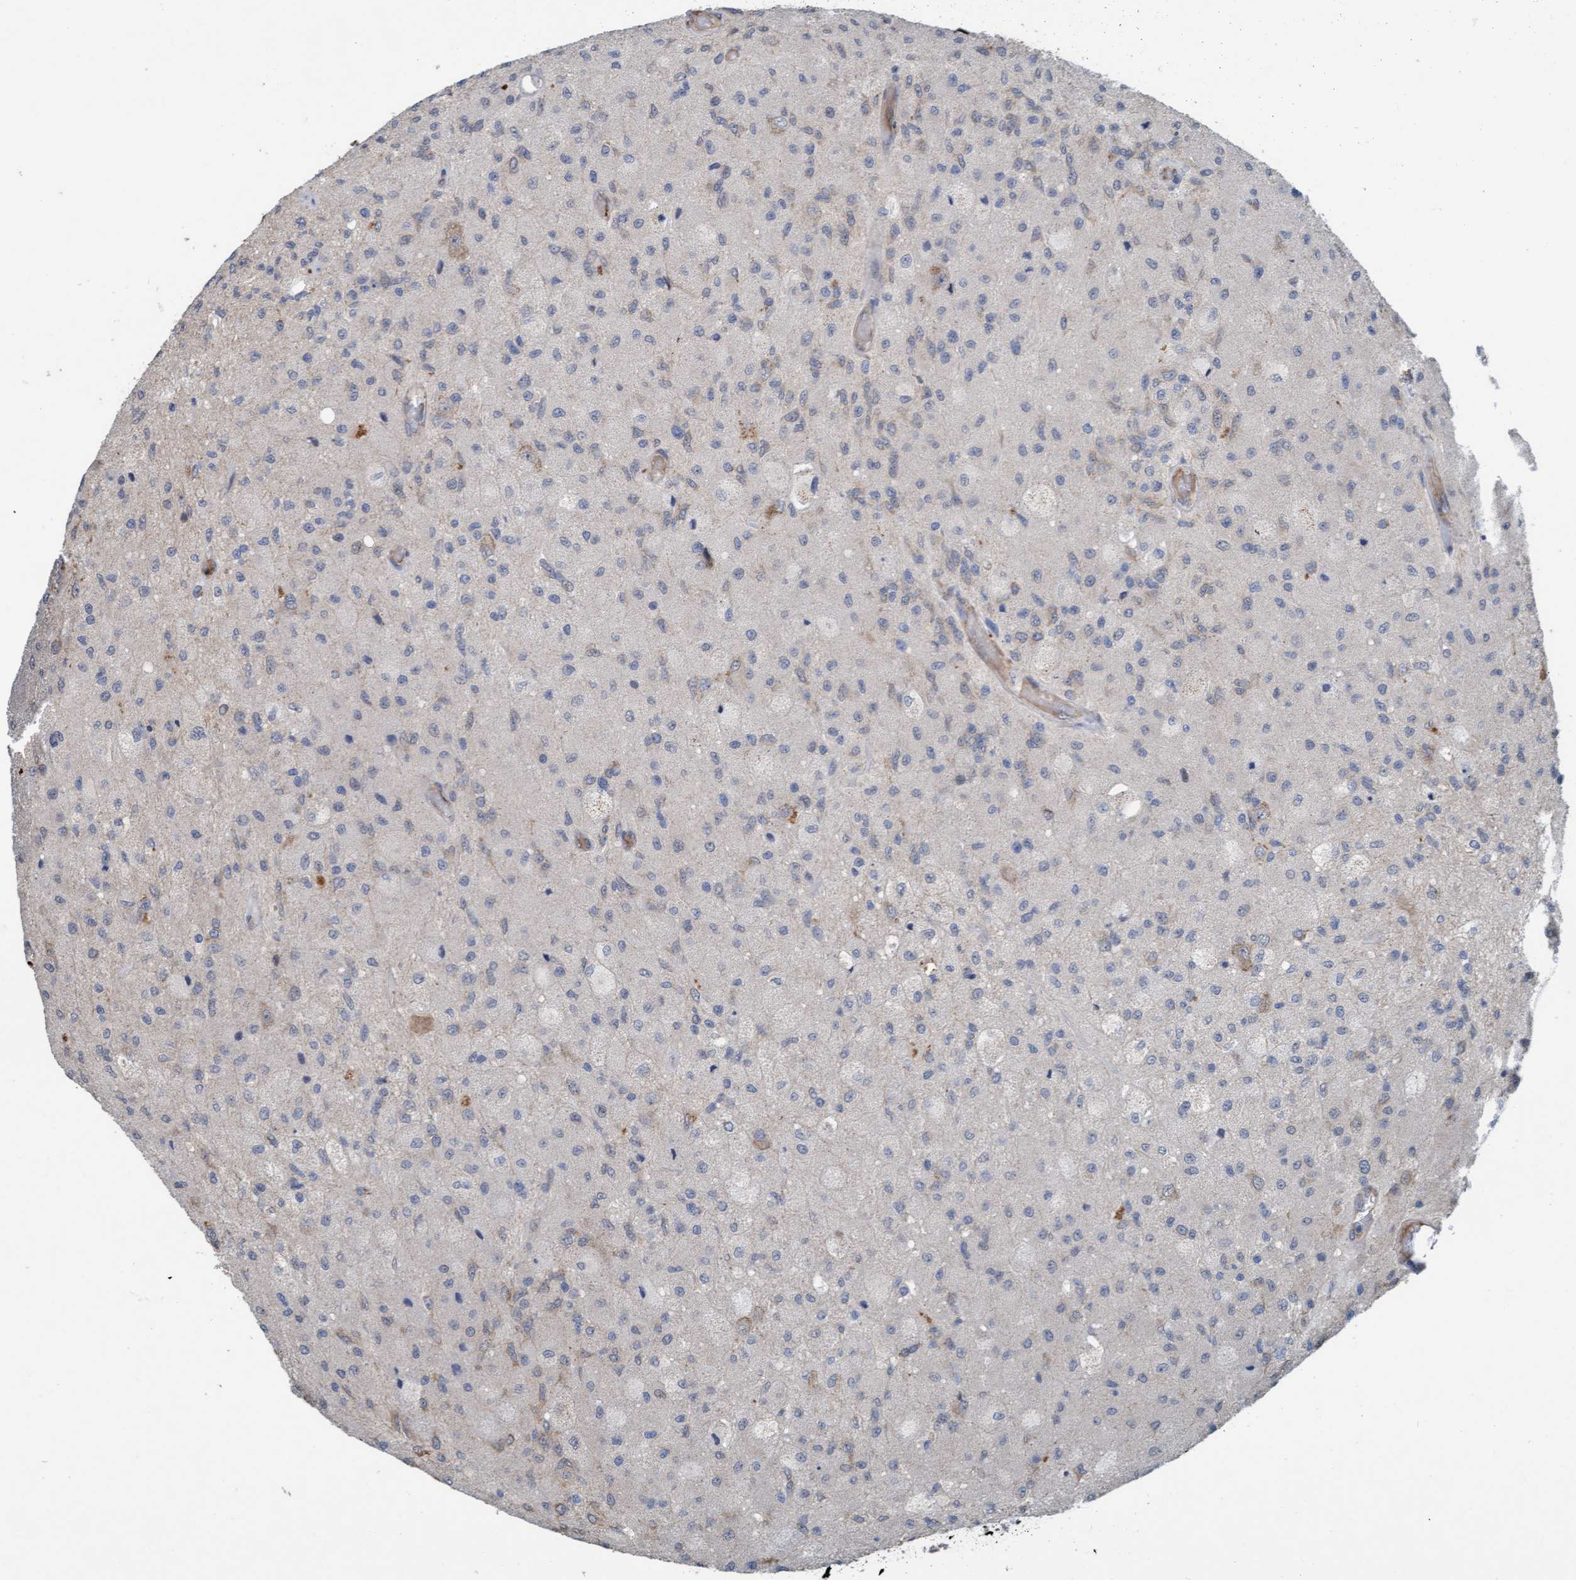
{"staining": {"intensity": "negative", "quantity": "none", "location": "none"}, "tissue": "glioma", "cell_type": "Tumor cells", "image_type": "cancer", "snomed": [{"axis": "morphology", "description": "Normal tissue, NOS"}, {"axis": "morphology", "description": "Glioma, malignant, High grade"}, {"axis": "topography", "description": "Cerebral cortex"}], "caption": "Malignant glioma (high-grade) was stained to show a protein in brown. There is no significant positivity in tumor cells.", "gene": "ZNF566", "patient": {"sex": "male", "age": 77}}